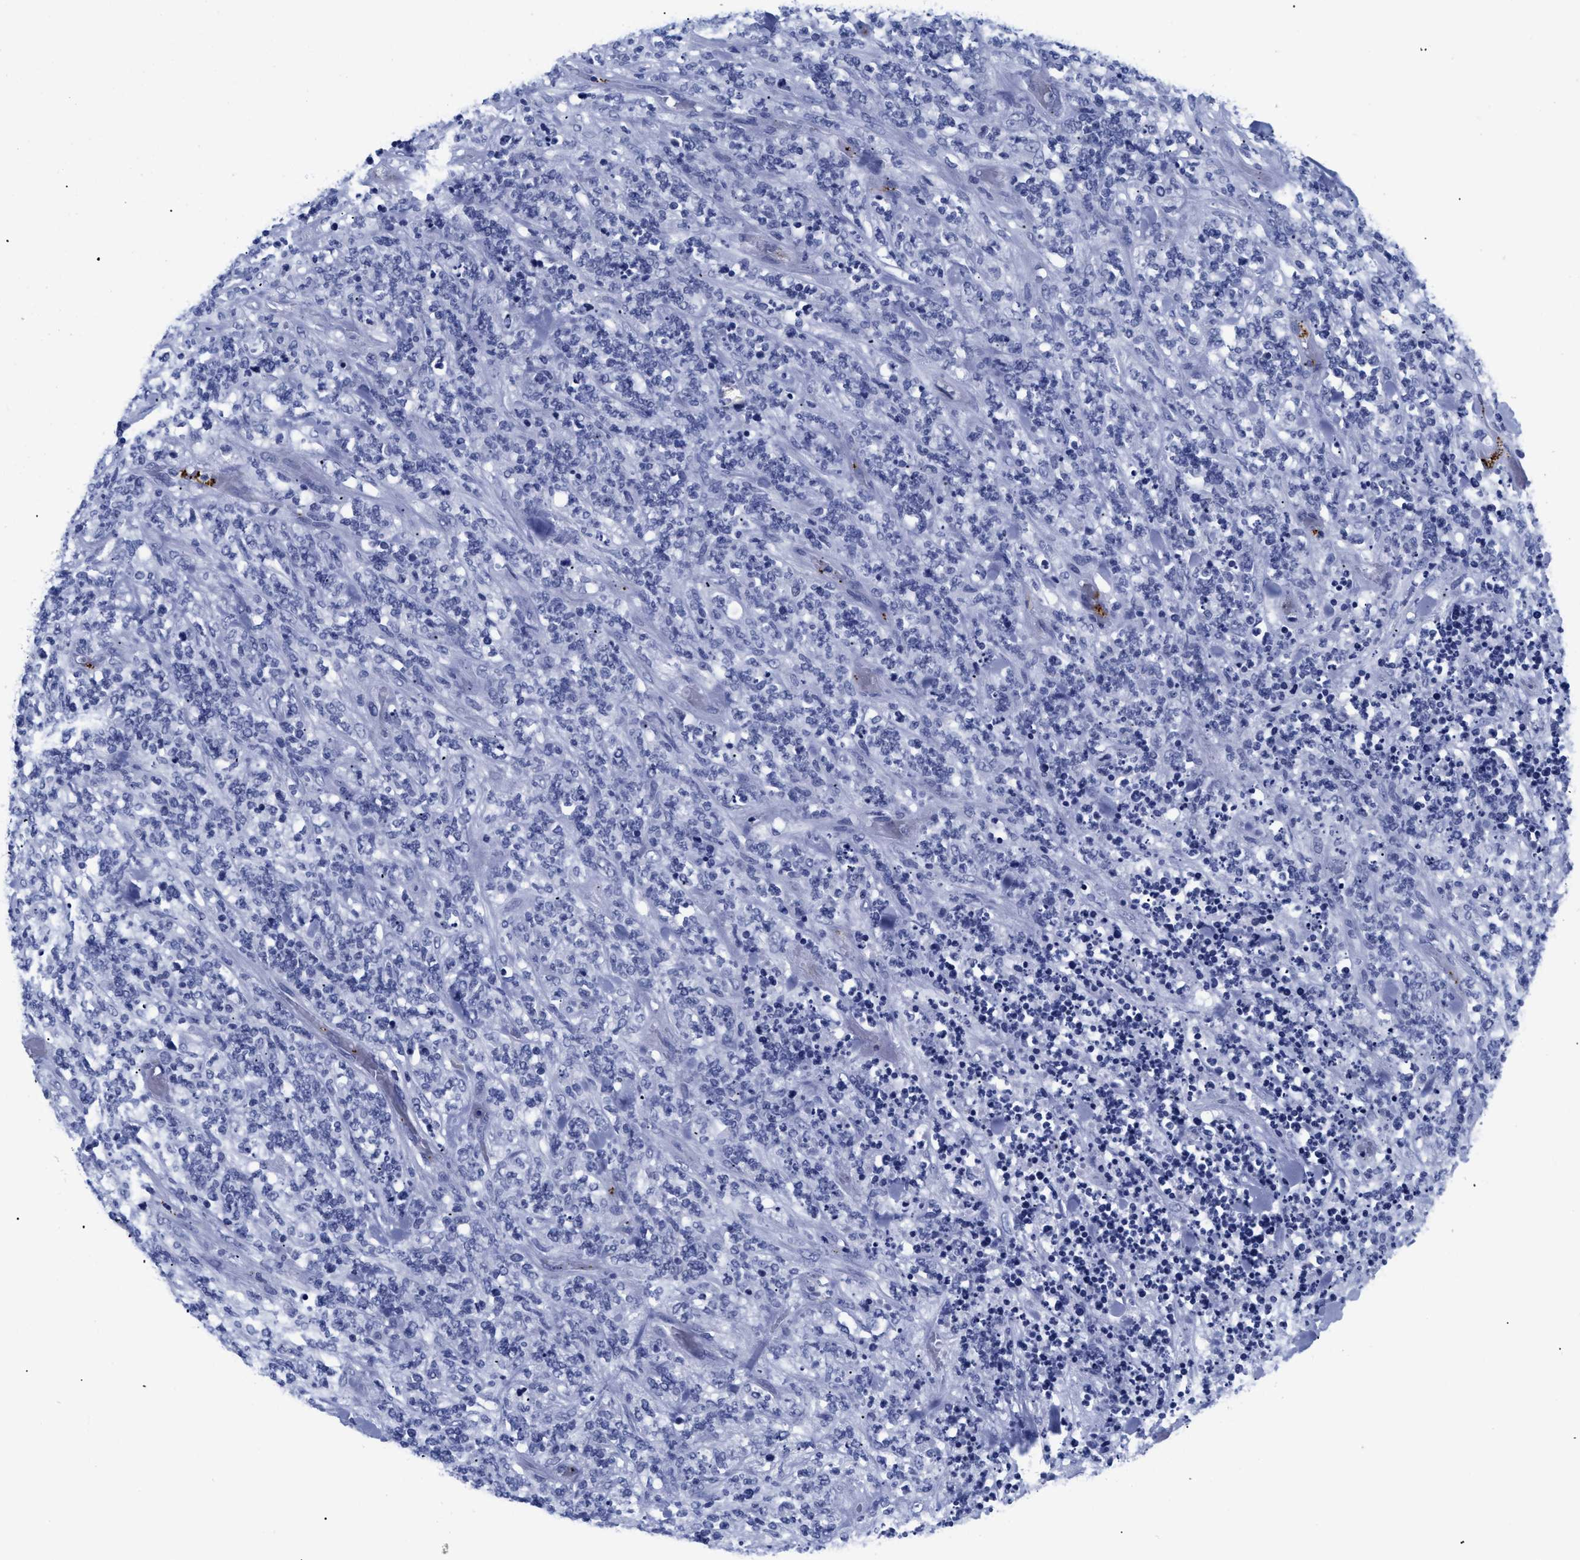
{"staining": {"intensity": "negative", "quantity": "none", "location": "none"}, "tissue": "lymphoma", "cell_type": "Tumor cells", "image_type": "cancer", "snomed": [{"axis": "morphology", "description": "Malignant lymphoma, non-Hodgkin's type, High grade"}, {"axis": "topography", "description": "Soft tissue"}], "caption": "Immunohistochemistry (IHC) photomicrograph of lymphoma stained for a protein (brown), which reveals no staining in tumor cells.", "gene": "TREML1", "patient": {"sex": "male", "age": 18}}